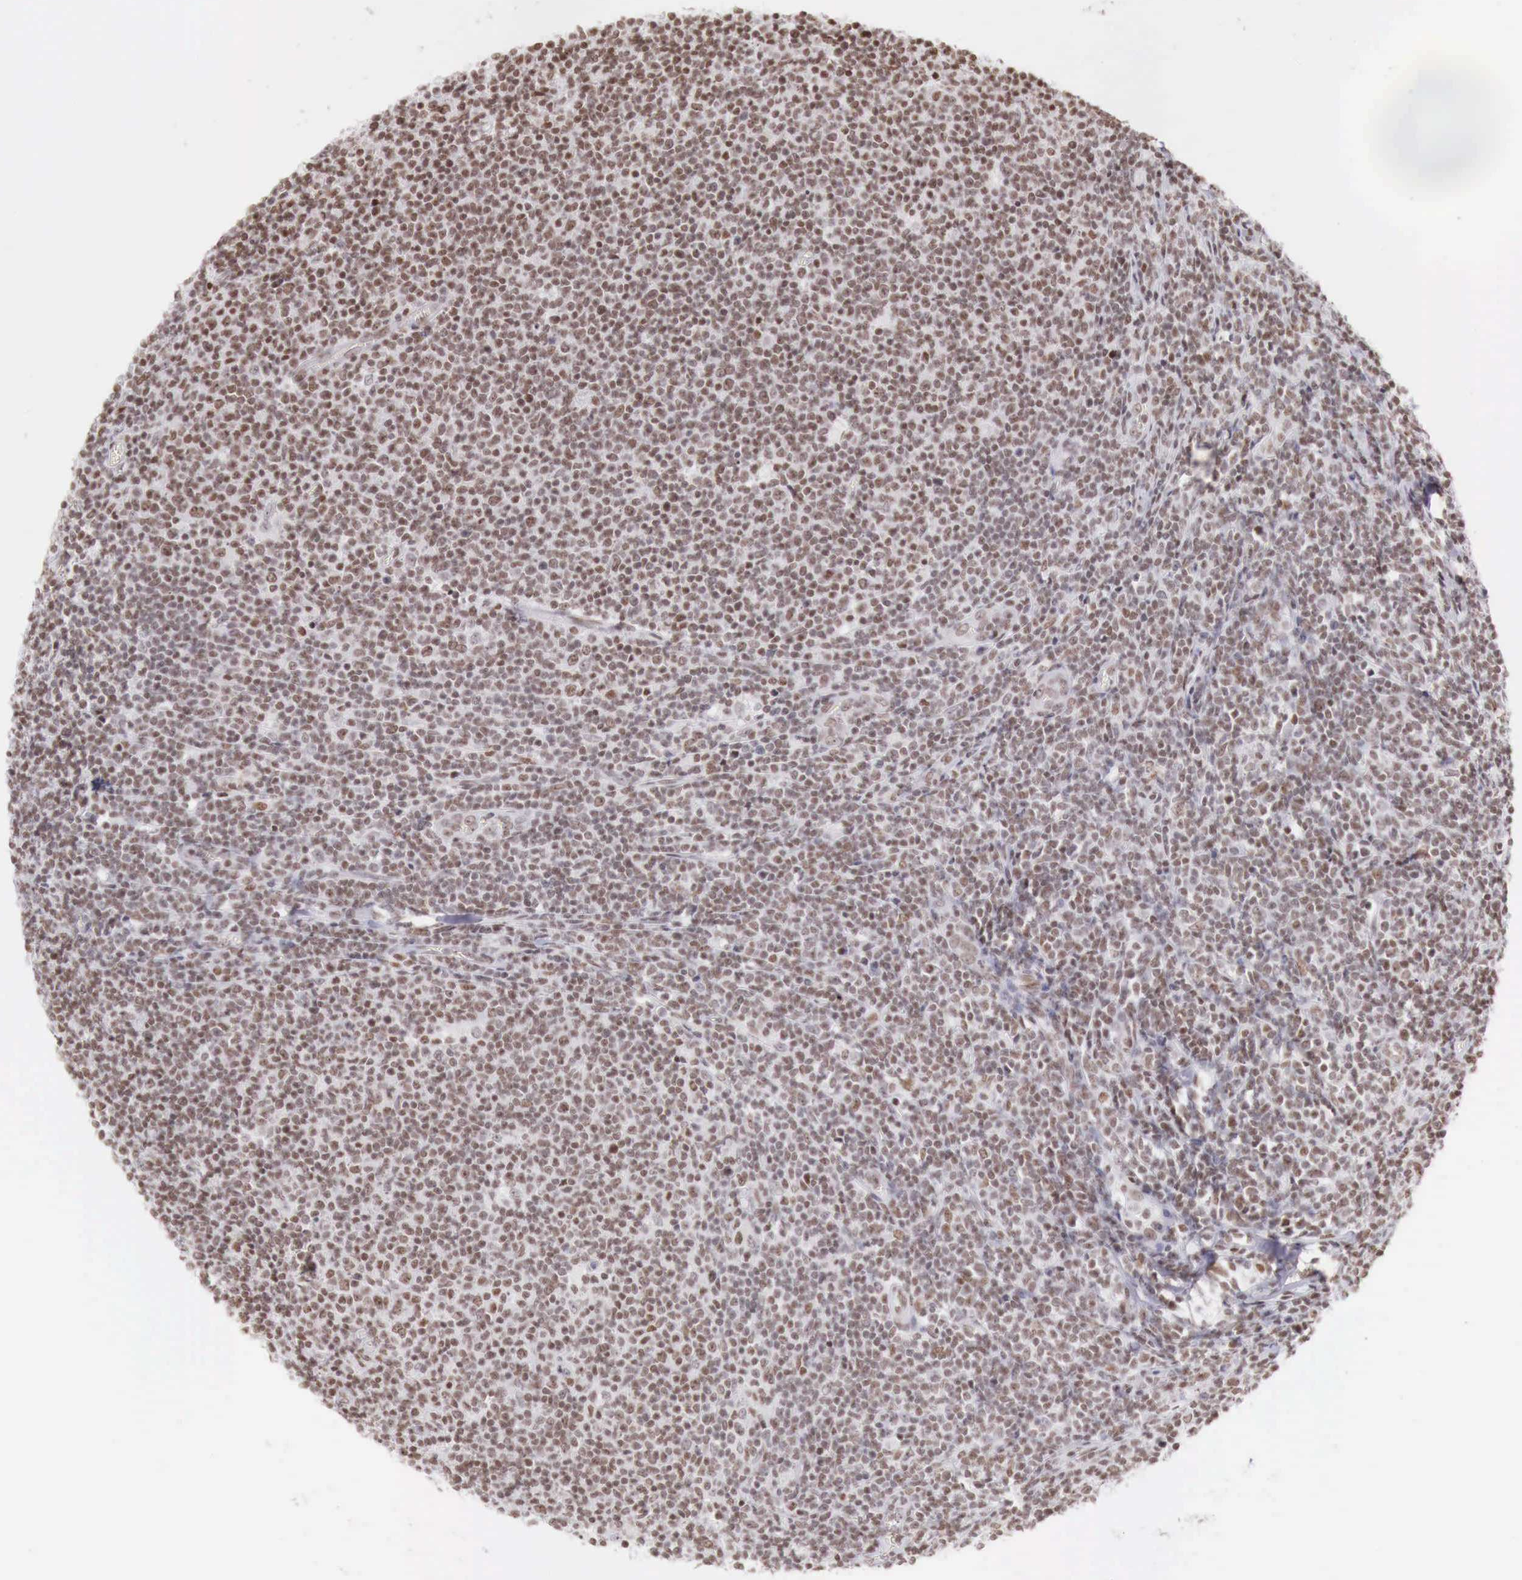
{"staining": {"intensity": "moderate", "quantity": ">75%", "location": "cytoplasmic/membranous"}, "tissue": "lymphoma", "cell_type": "Tumor cells", "image_type": "cancer", "snomed": [{"axis": "morphology", "description": "Malignant lymphoma, non-Hodgkin's type, Low grade"}, {"axis": "topography", "description": "Lymph node"}], "caption": "The micrograph exhibits immunohistochemical staining of lymphoma. There is moderate cytoplasmic/membranous staining is seen in approximately >75% of tumor cells.", "gene": "PHF14", "patient": {"sex": "male", "age": 74}}